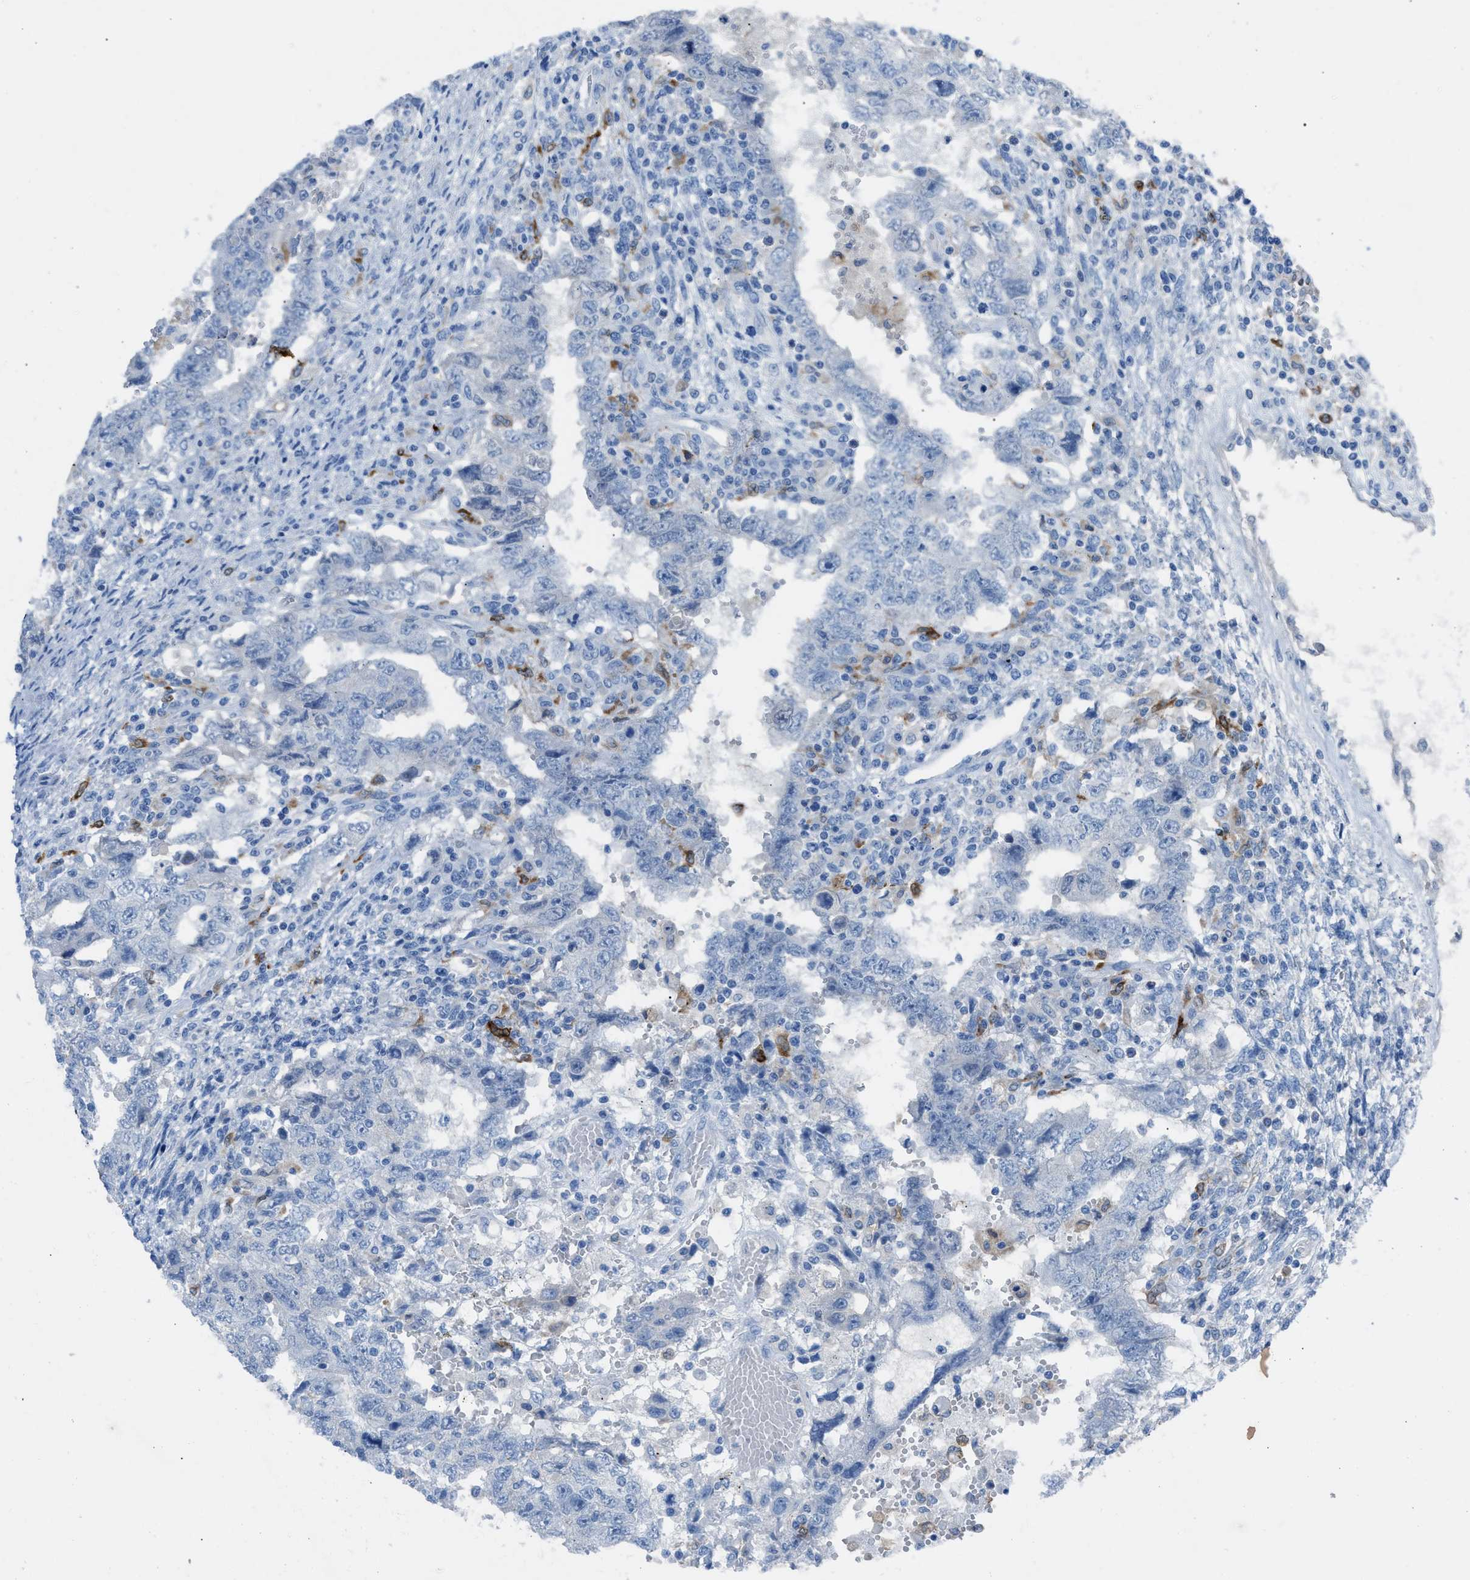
{"staining": {"intensity": "negative", "quantity": "none", "location": "none"}, "tissue": "testis cancer", "cell_type": "Tumor cells", "image_type": "cancer", "snomed": [{"axis": "morphology", "description": "Carcinoma, Embryonal, NOS"}, {"axis": "topography", "description": "Testis"}], "caption": "Tumor cells show no significant expression in testis cancer (embryonal carcinoma).", "gene": "CLEC10A", "patient": {"sex": "male", "age": 26}}